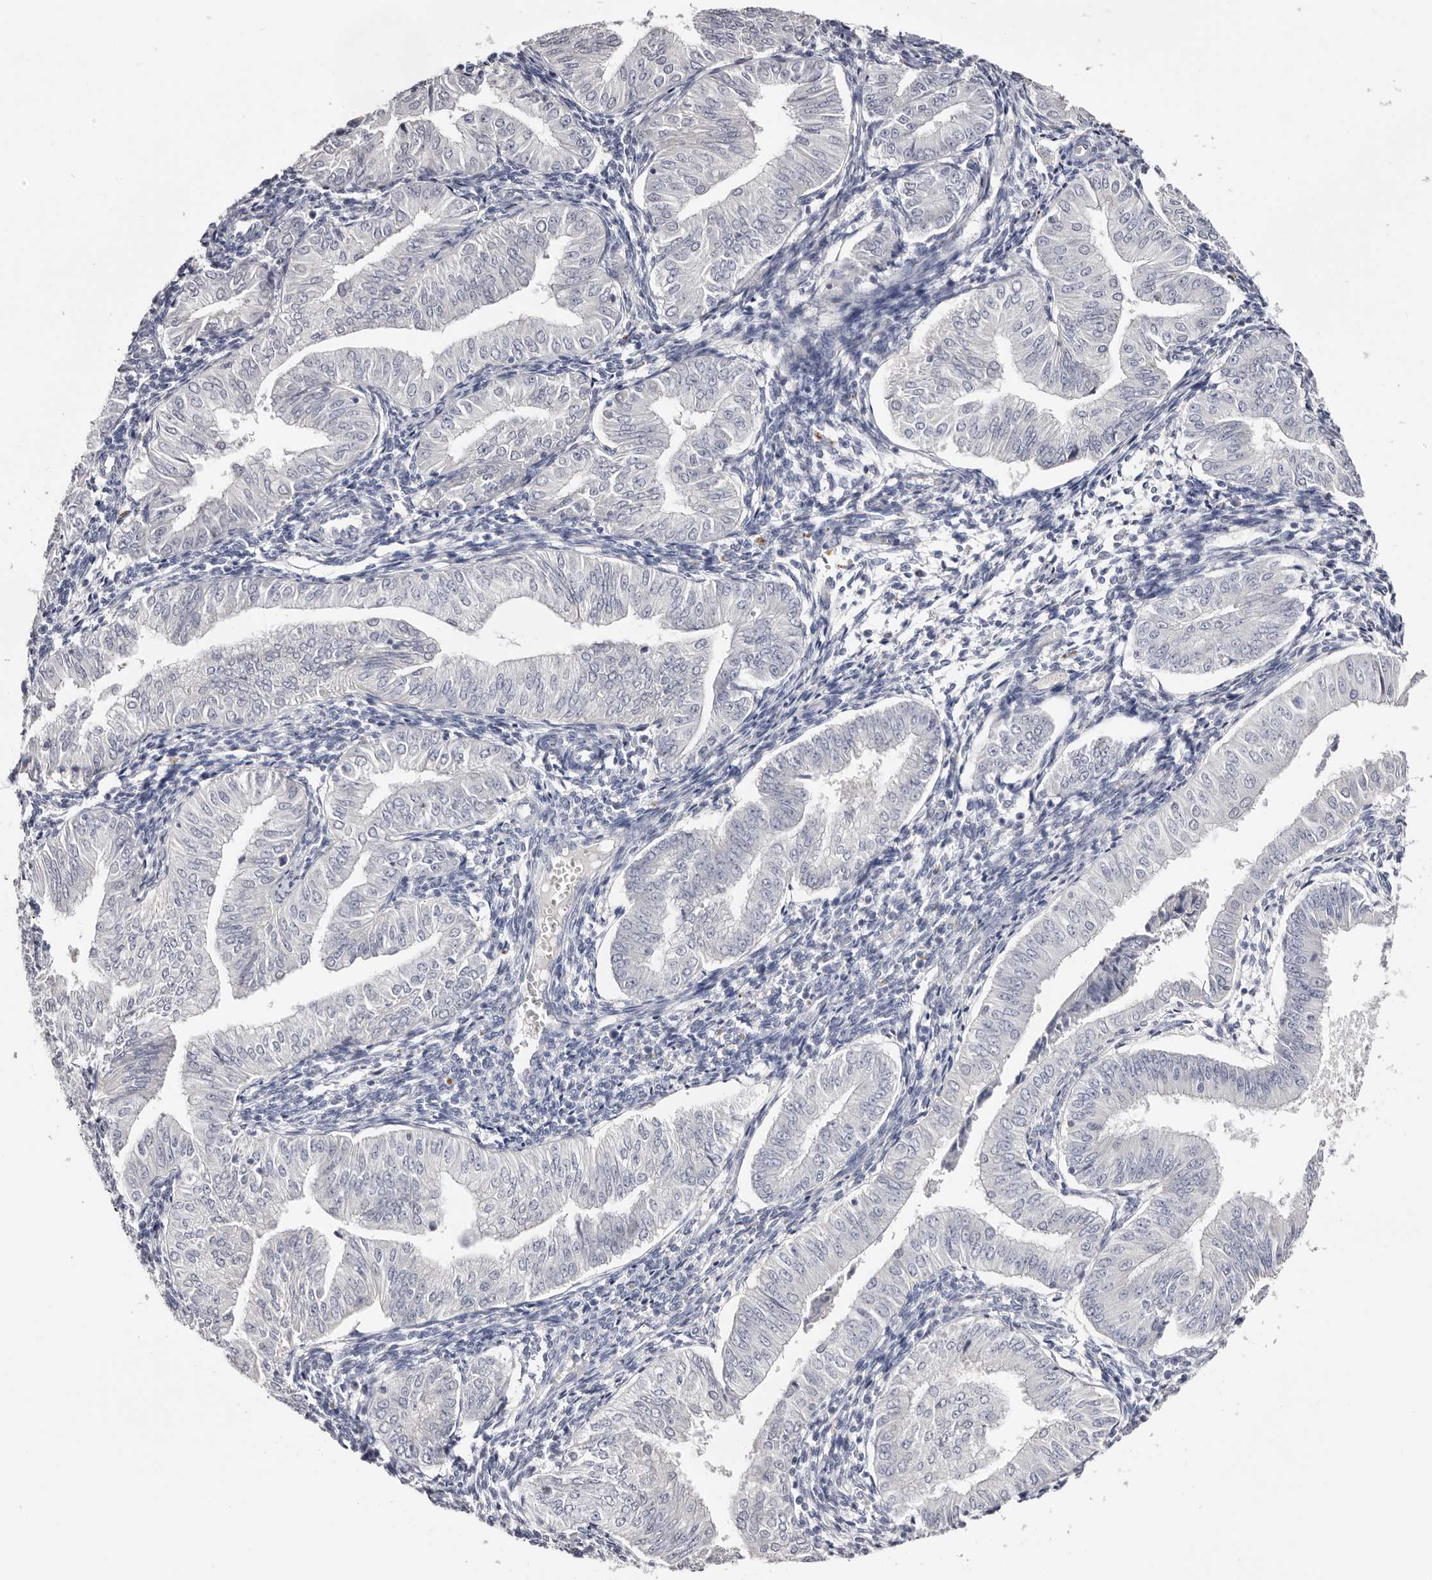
{"staining": {"intensity": "negative", "quantity": "none", "location": "none"}, "tissue": "endometrial cancer", "cell_type": "Tumor cells", "image_type": "cancer", "snomed": [{"axis": "morphology", "description": "Normal tissue, NOS"}, {"axis": "morphology", "description": "Adenocarcinoma, NOS"}, {"axis": "topography", "description": "Endometrium"}], "caption": "This is a micrograph of IHC staining of endometrial cancer (adenocarcinoma), which shows no expression in tumor cells.", "gene": "AKNAD1", "patient": {"sex": "female", "age": 53}}